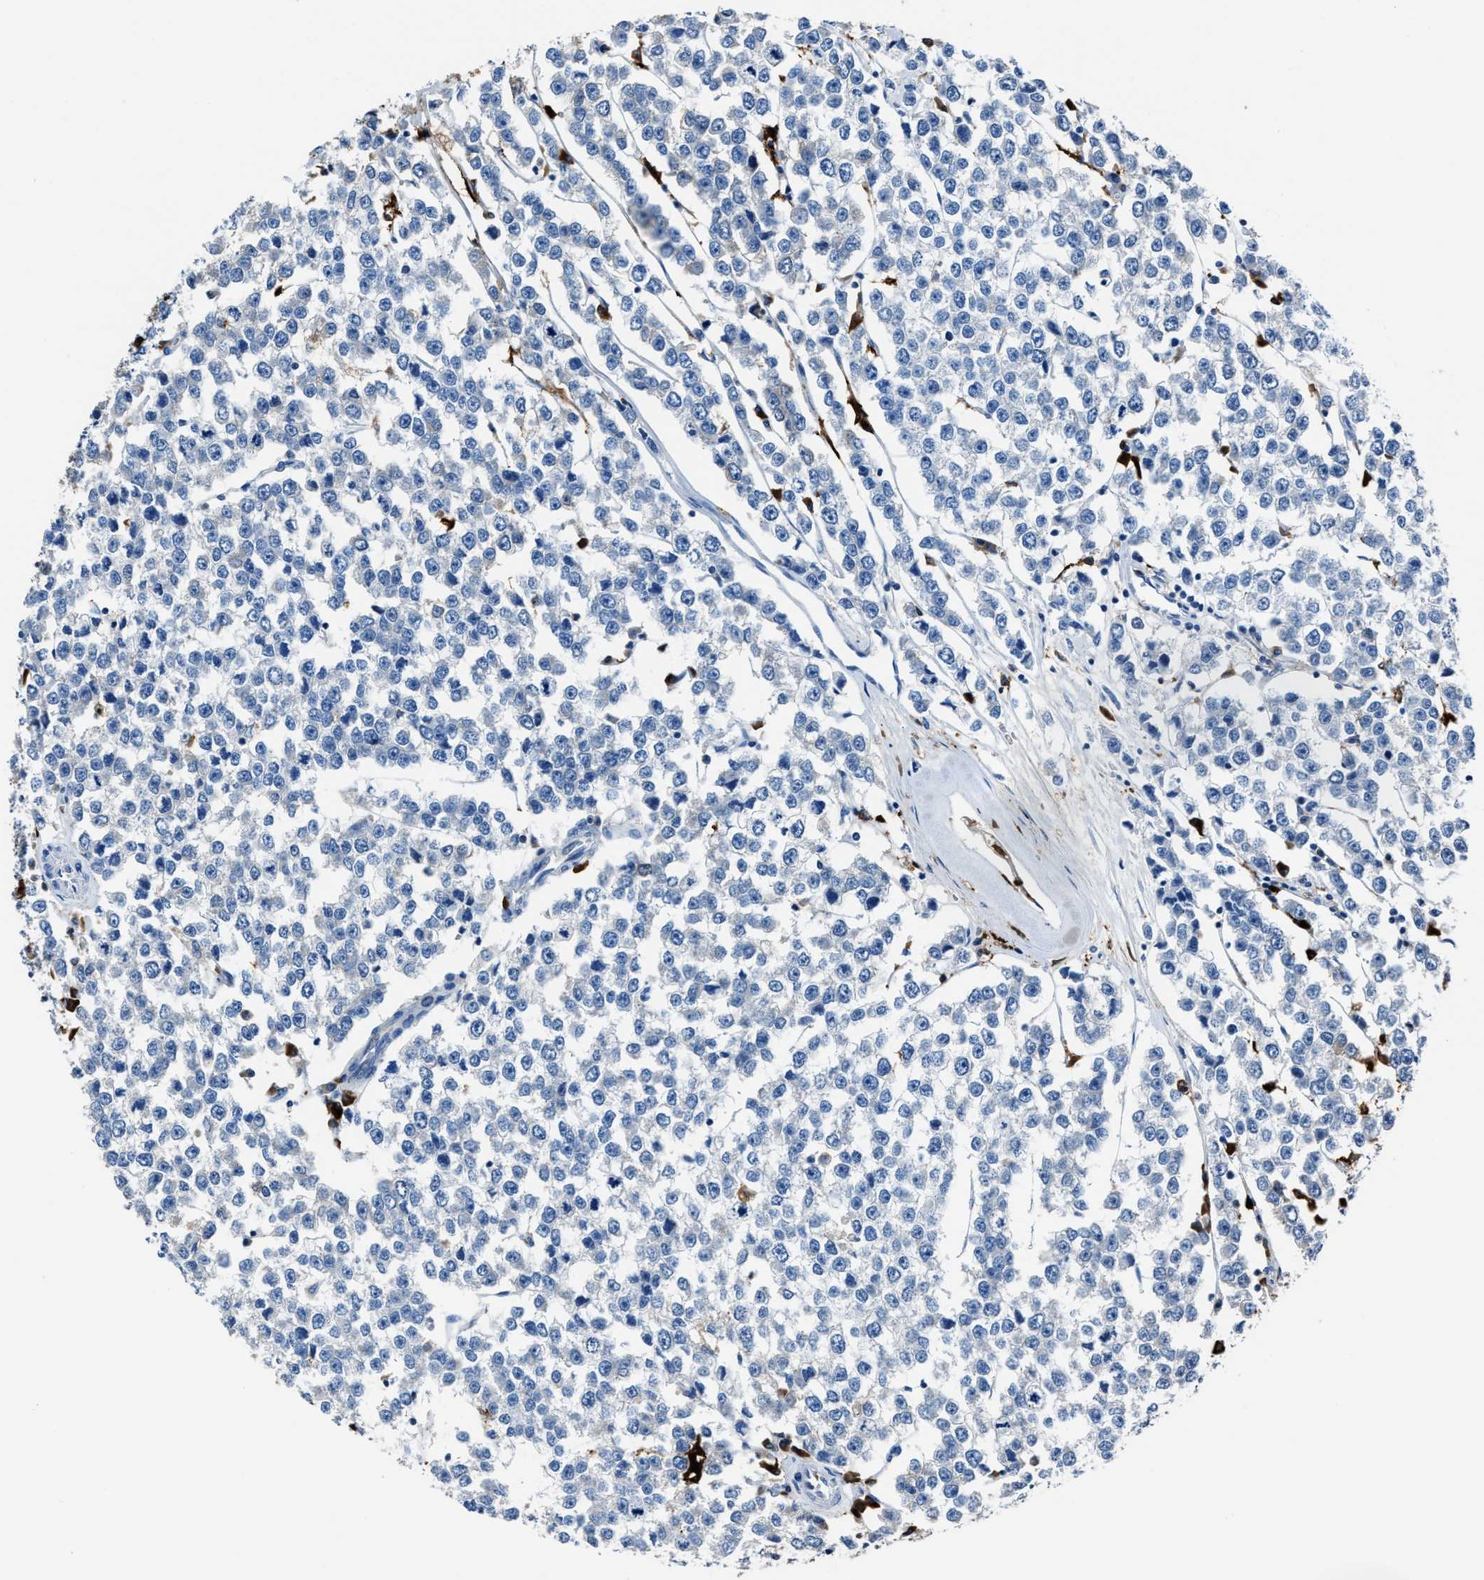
{"staining": {"intensity": "negative", "quantity": "none", "location": "none"}, "tissue": "testis cancer", "cell_type": "Tumor cells", "image_type": "cancer", "snomed": [{"axis": "morphology", "description": "Seminoma, NOS"}, {"axis": "morphology", "description": "Carcinoma, Embryonal, NOS"}, {"axis": "topography", "description": "Testis"}], "caption": "Immunohistochemical staining of testis cancer (embryonal carcinoma) displays no significant staining in tumor cells.", "gene": "FTL", "patient": {"sex": "male", "age": 52}}